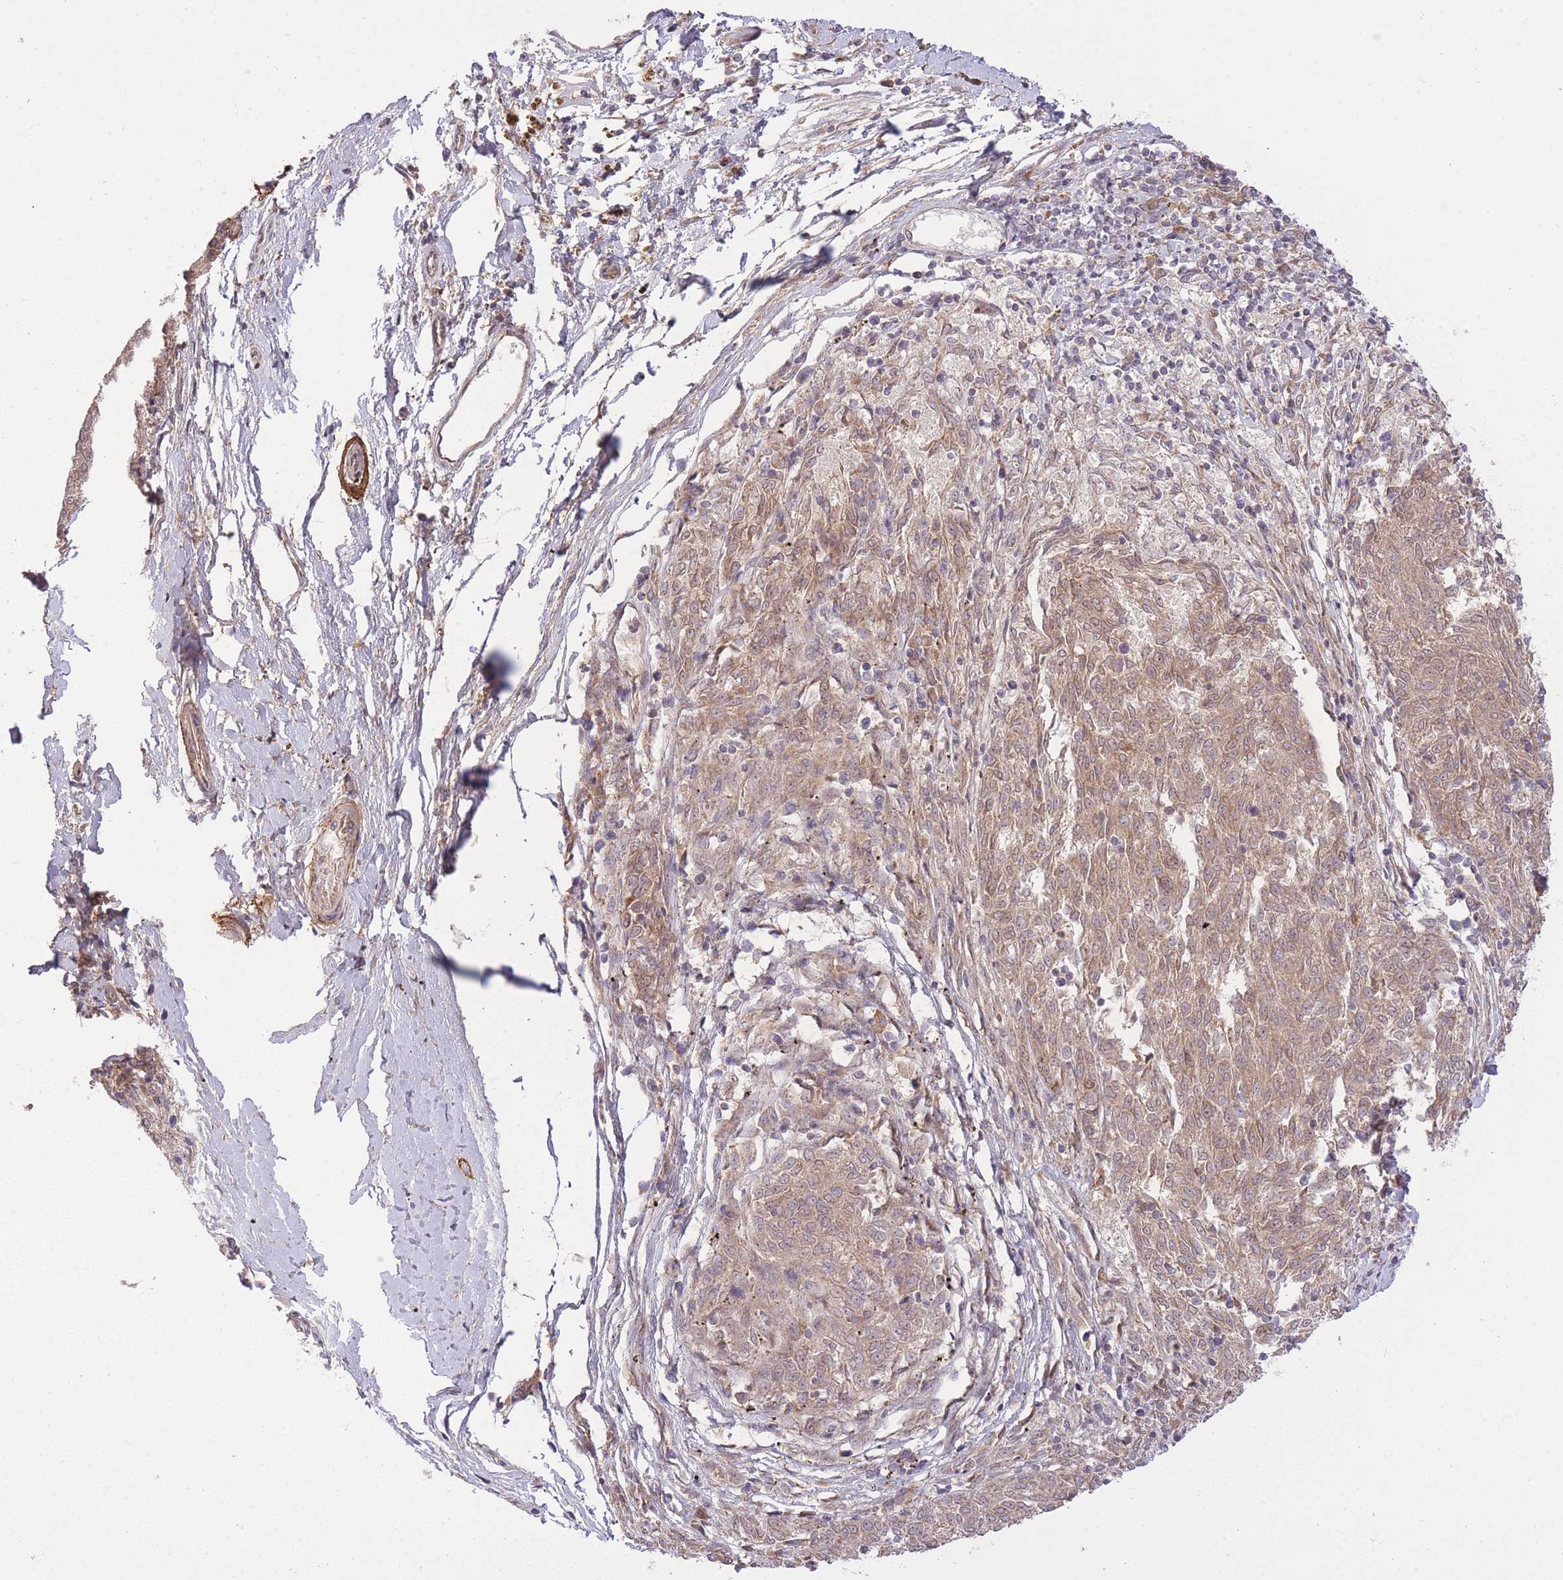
{"staining": {"intensity": "weak", "quantity": "25%-75%", "location": "cytoplasmic/membranous"}, "tissue": "melanoma", "cell_type": "Tumor cells", "image_type": "cancer", "snomed": [{"axis": "morphology", "description": "Malignant melanoma, NOS"}, {"axis": "topography", "description": "Skin"}], "caption": "This histopathology image reveals immunohistochemistry staining of human melanoma, with low weak cytoplasmic/membranous positivity in approximately 25%-75% of tumor cells.", "gene": "ZNF391", "patient": {"sex": "female", "age": 72}}